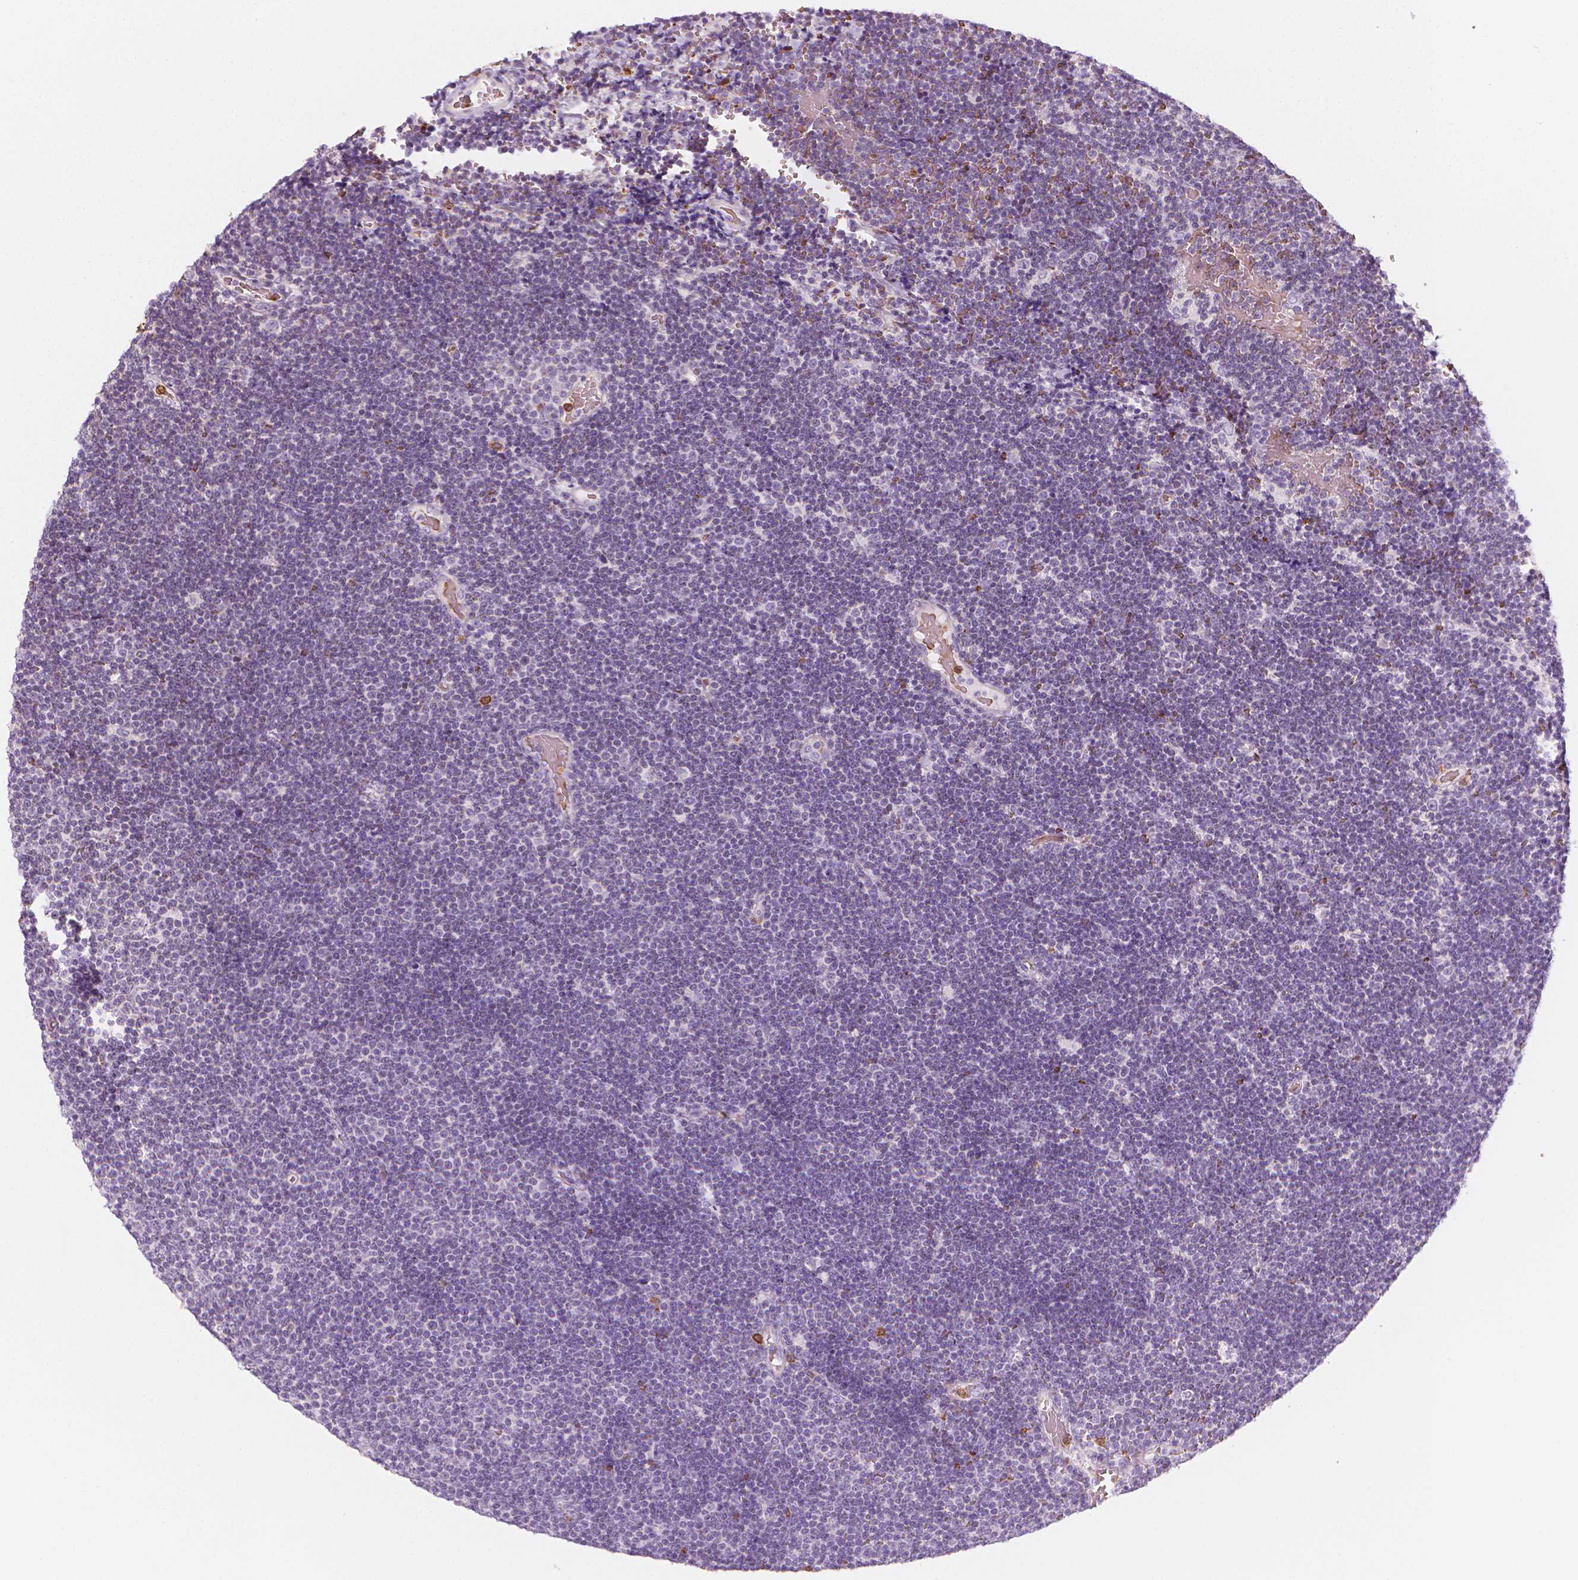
{"staining": {"intensity": "negative", "quantity": "none", "location": "none"}, "tissue": "lymphoma", "cell_type": "Tumor cells", "image_type": "cancer", "snomed": [{"axis": "morphology", "description": "Malignant lymphoma, non-Hodgkin's type, Low grade"}, {"axis": "topography", "description": "Brain"}], "caption": "Lymphoma was stained to show a protein in brown. There is no significant positivity in tumor cells.", "gene": "CES1", "patient": {"sex": "female", "age": 66}}